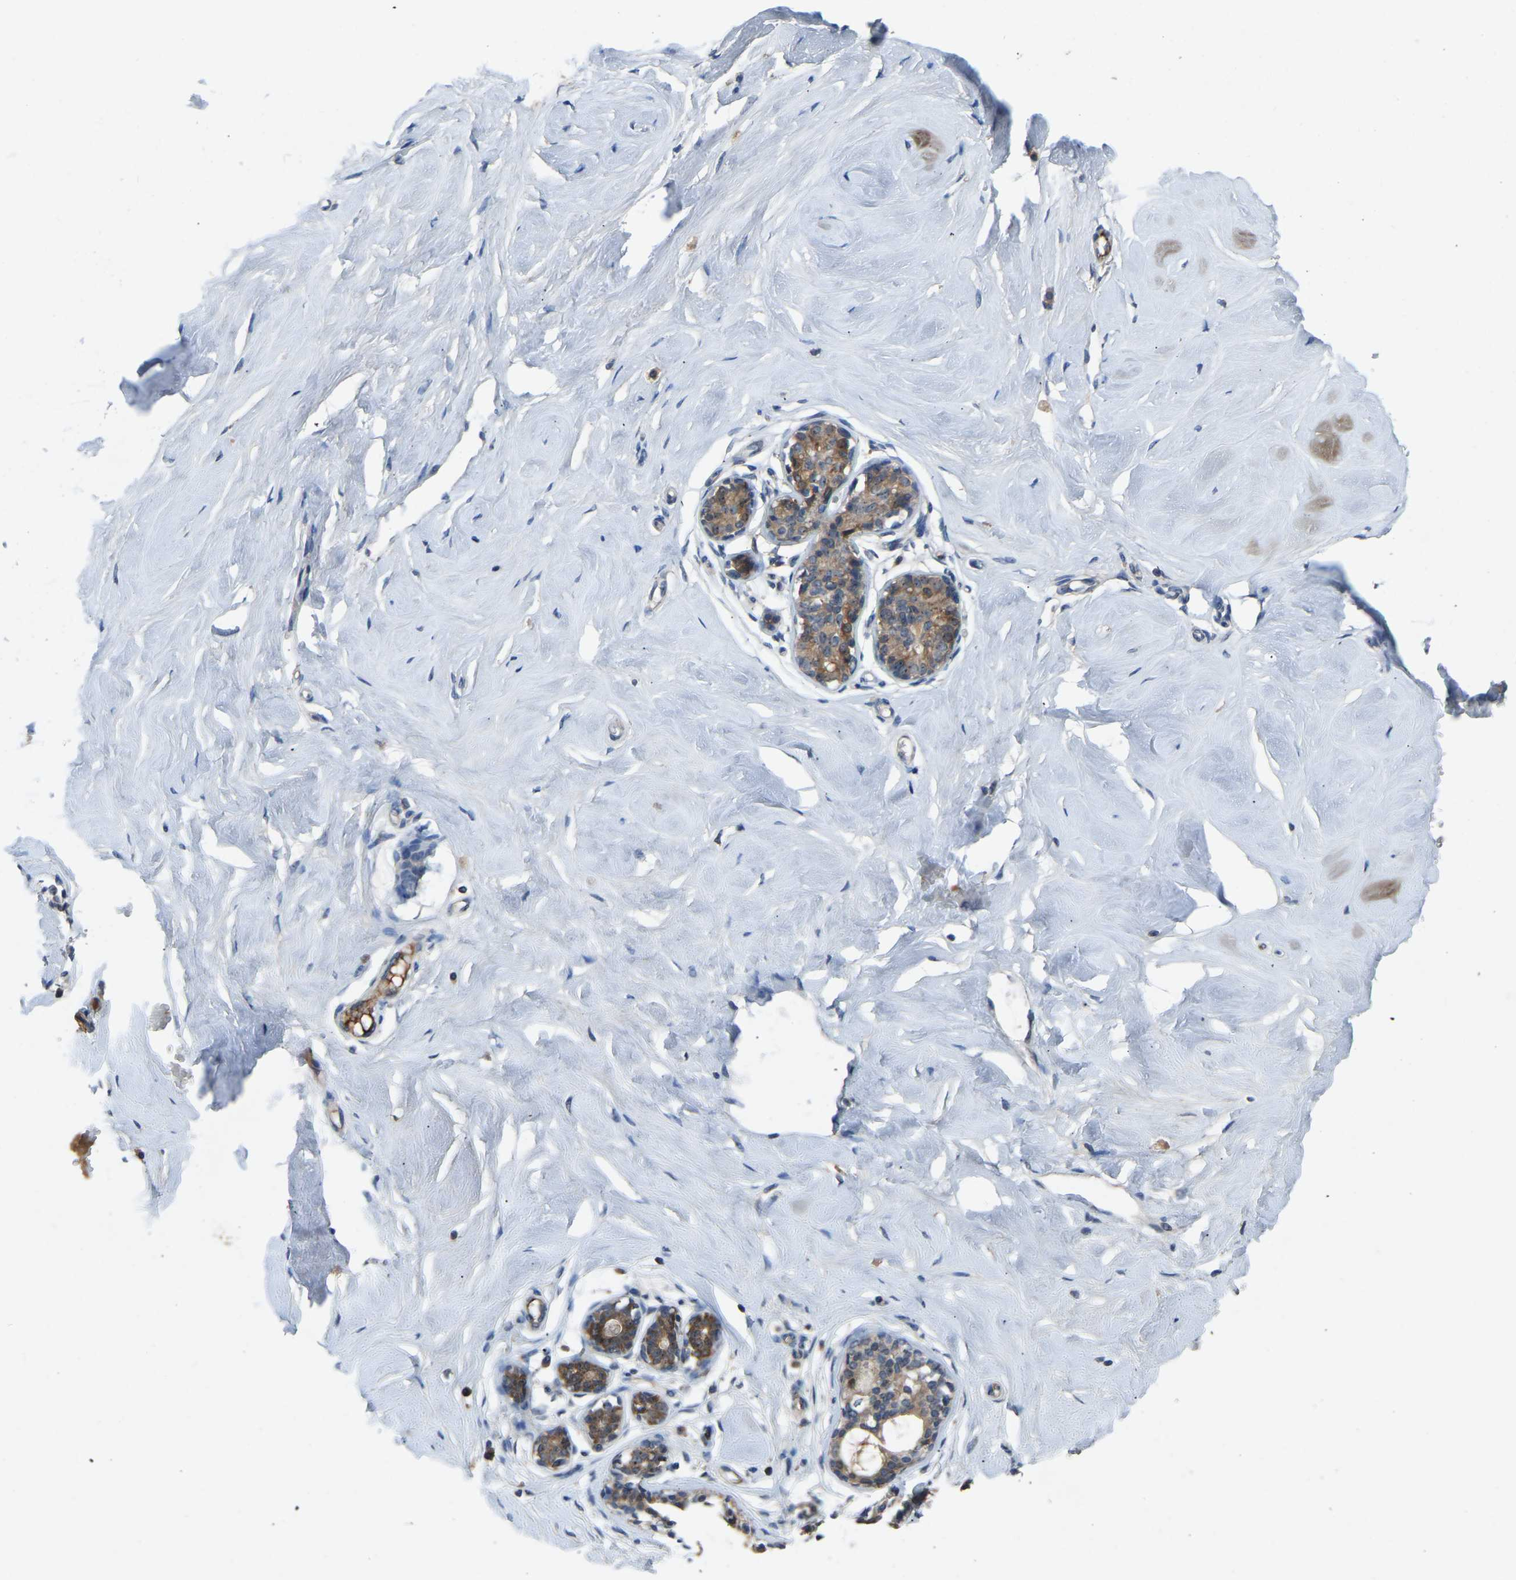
{"staining": {"intensity": "negative", "quantity": "none", "location": "none"}, "tissue": "breast", "cell_type": "Adipocytes", "image_type": "normal", "snomed": [{"axis": "morphology", "description": "Normal tissue, NOS"}, {"axis": "topography", "description": "Breast"}], "caption": "High power microscopy histopathology image of an immunohistochemistry (IHC) histopathology image of normal breast, revealing no significant staining in adipocytes. (DAB (3,3'-diaminobenzidine) immunohistochemistry (IHC) with hematoxylin counter stain).", "gene": "FHIT", "patient": {"sex": "female", "age": 23}}